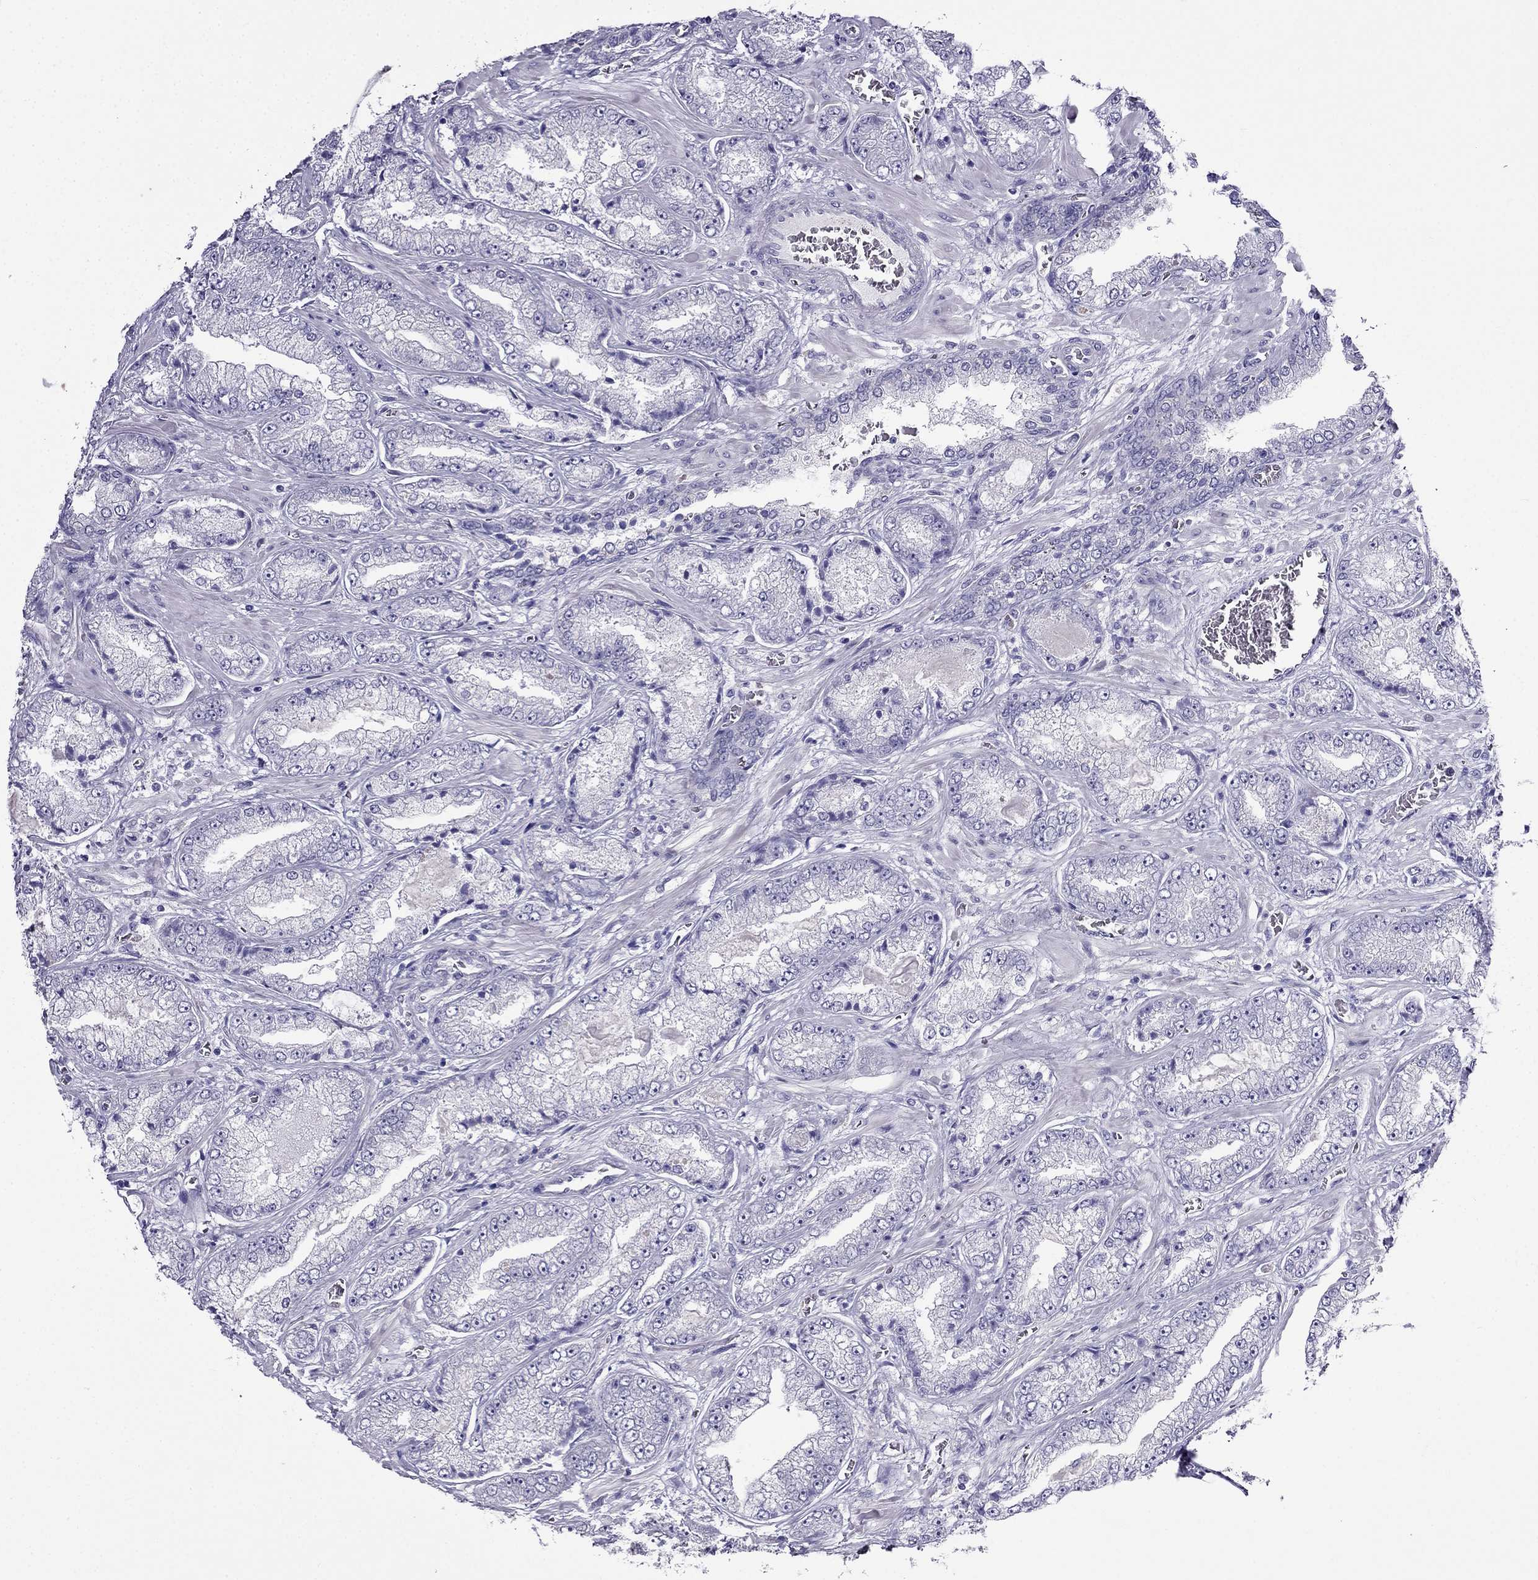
{"staining": {"intensity": "negative", "quantity": "none", "location": "none"}, "tissue": "prostate cancer", "cell_type": "Tumor cells", "image_type": "cancer", "snomed": [{"axis": "morphology", "description": "Adenocarcinoma, Low grade"}, {"axis": "topography", "description": "Prostate"}], "caption": "DAB (3,3'-diaminobenzidine) immunohistochemical staining of human prostate cancer (low-grade adenocarcinoma) exhibits no significant expression in tumor cells.", "gene": "SCNN1D", "patient": {"sex": "male", "age": 57}}